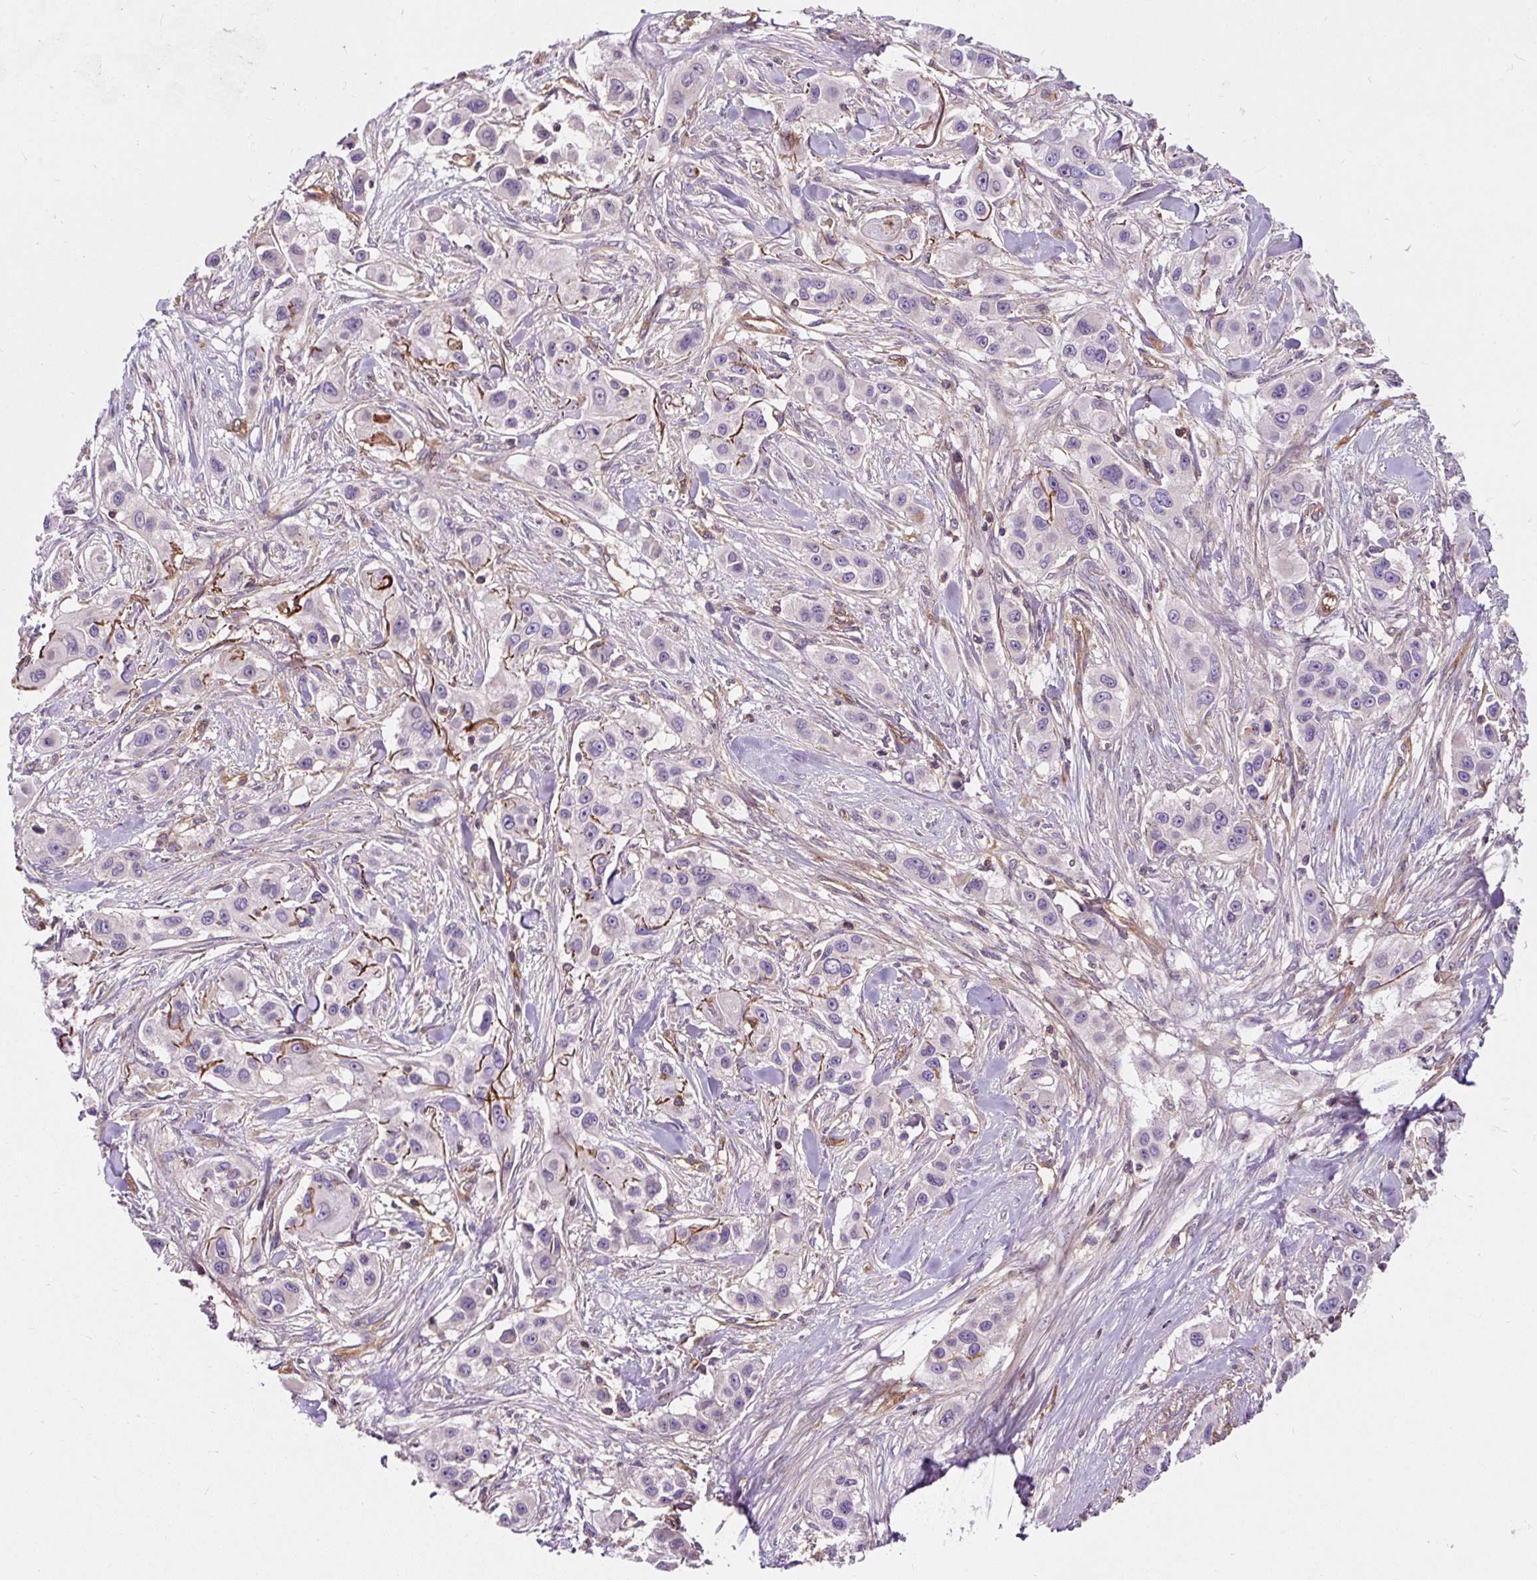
{"staining": {"intensity": "negative", "quantity": "none", "location": "none"}, "tissue": "skin cancer", "cell_type": "Tumor cells", "image_type": "cancer", "snomed": [{"axis": "morphology", "description": "Squamous cell carcinoma, NOS"}, {"axis": "topography", "description": "Skin"}], "caption": "Tumor cells show no significant protein staining in skin squamous cell carcinoma.", "gene": "PCDHGB3", "patient": {"sex": "male", "age": 63}}